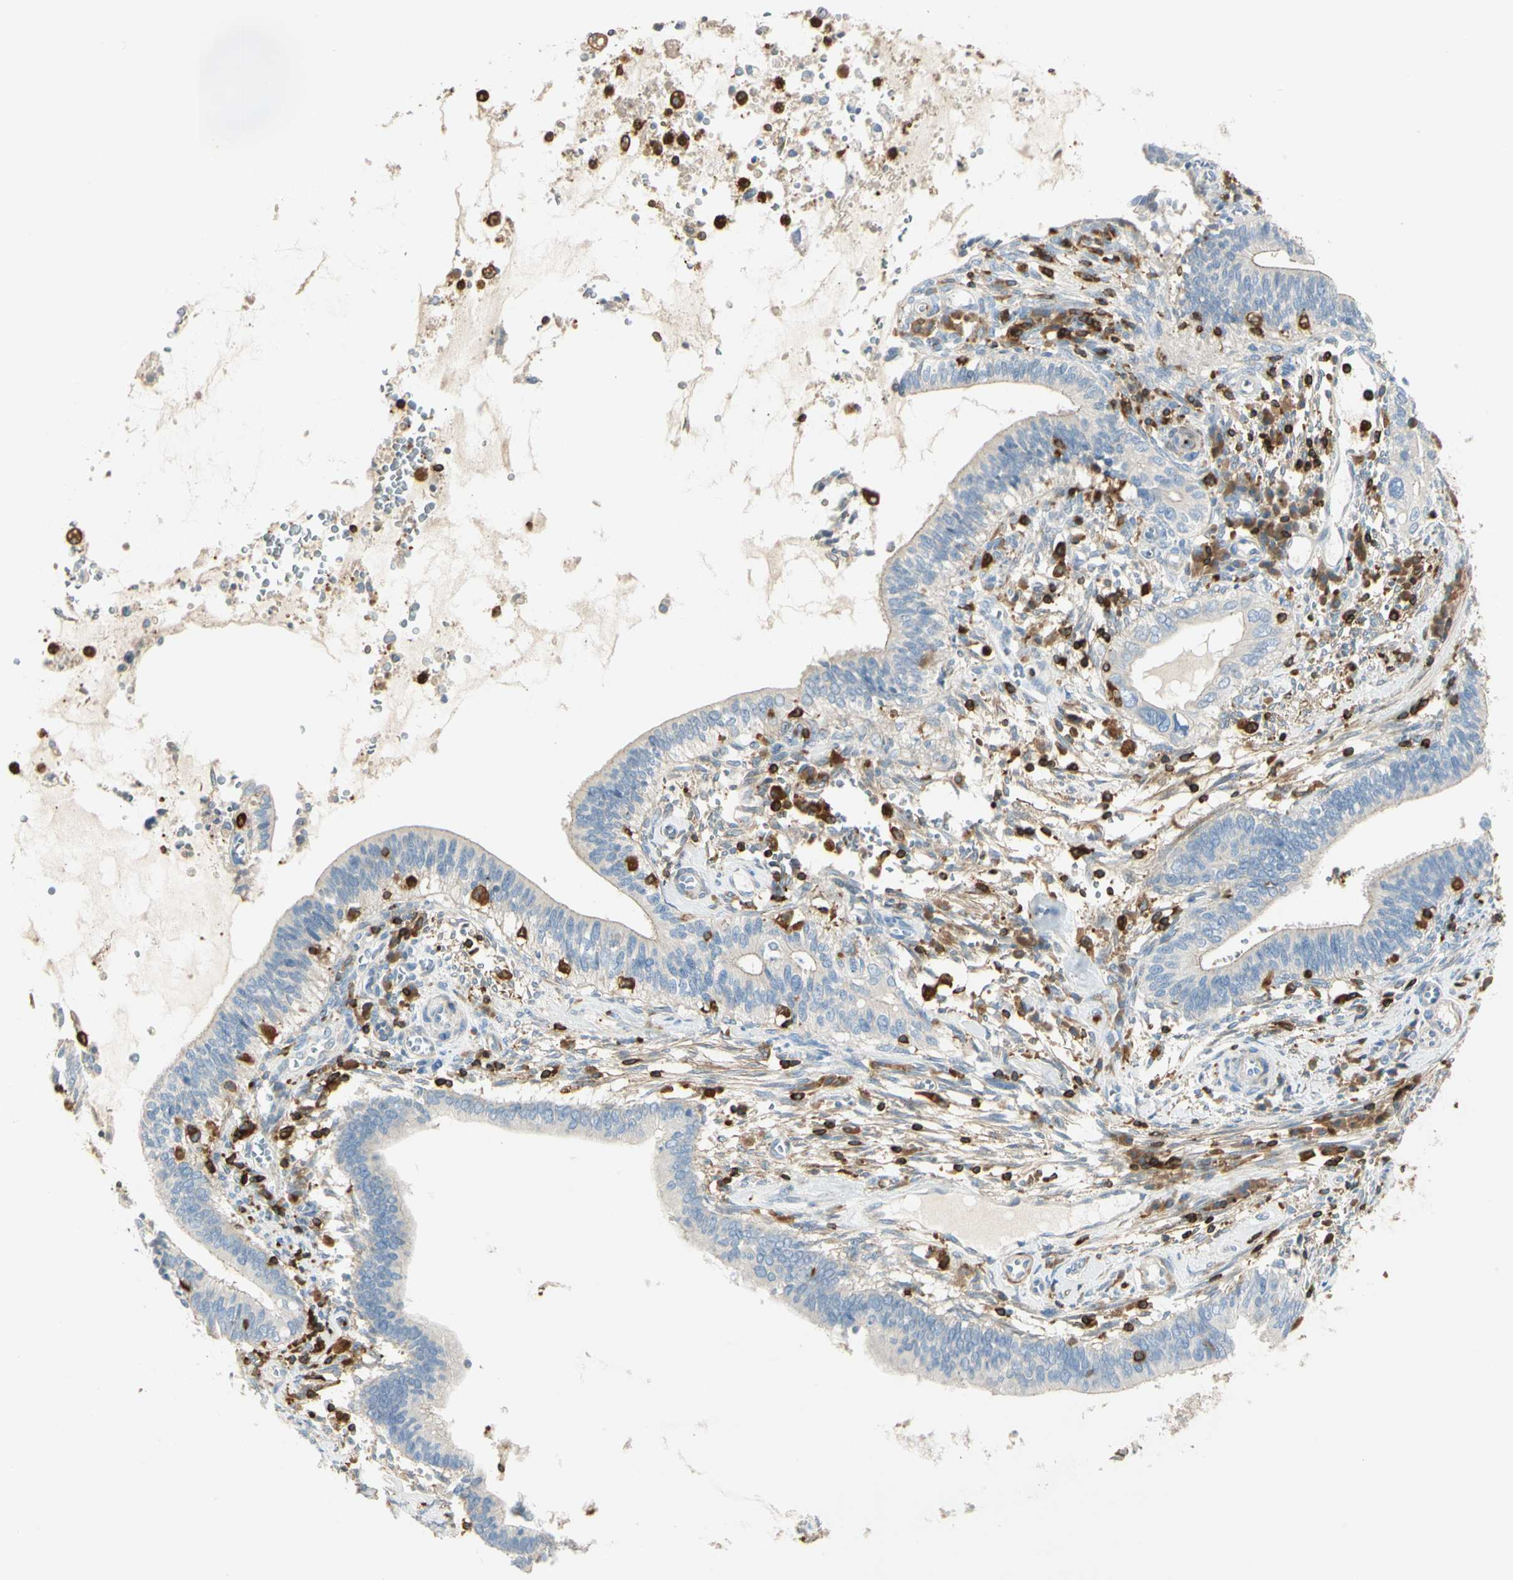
{"staining": {"intensity": "negative", "quantity": "none", "location": "none"}, "tissue": "cervical cancer", "cell_type": "Tumor cells", "image_type": "cancer", "snomed": [{"axis": "morphology", "description": "Adenocarcinoma, NOS"}, {"axis": "topography", "description": "Cervix"}], "caption": "Cervical adenocarcinoma stained for a protein using immunohistochemistry (IHC) exhibits no expression tumor cells.", "gene": "FMNL1", "patient": {"sex": "female", "age": 44}}